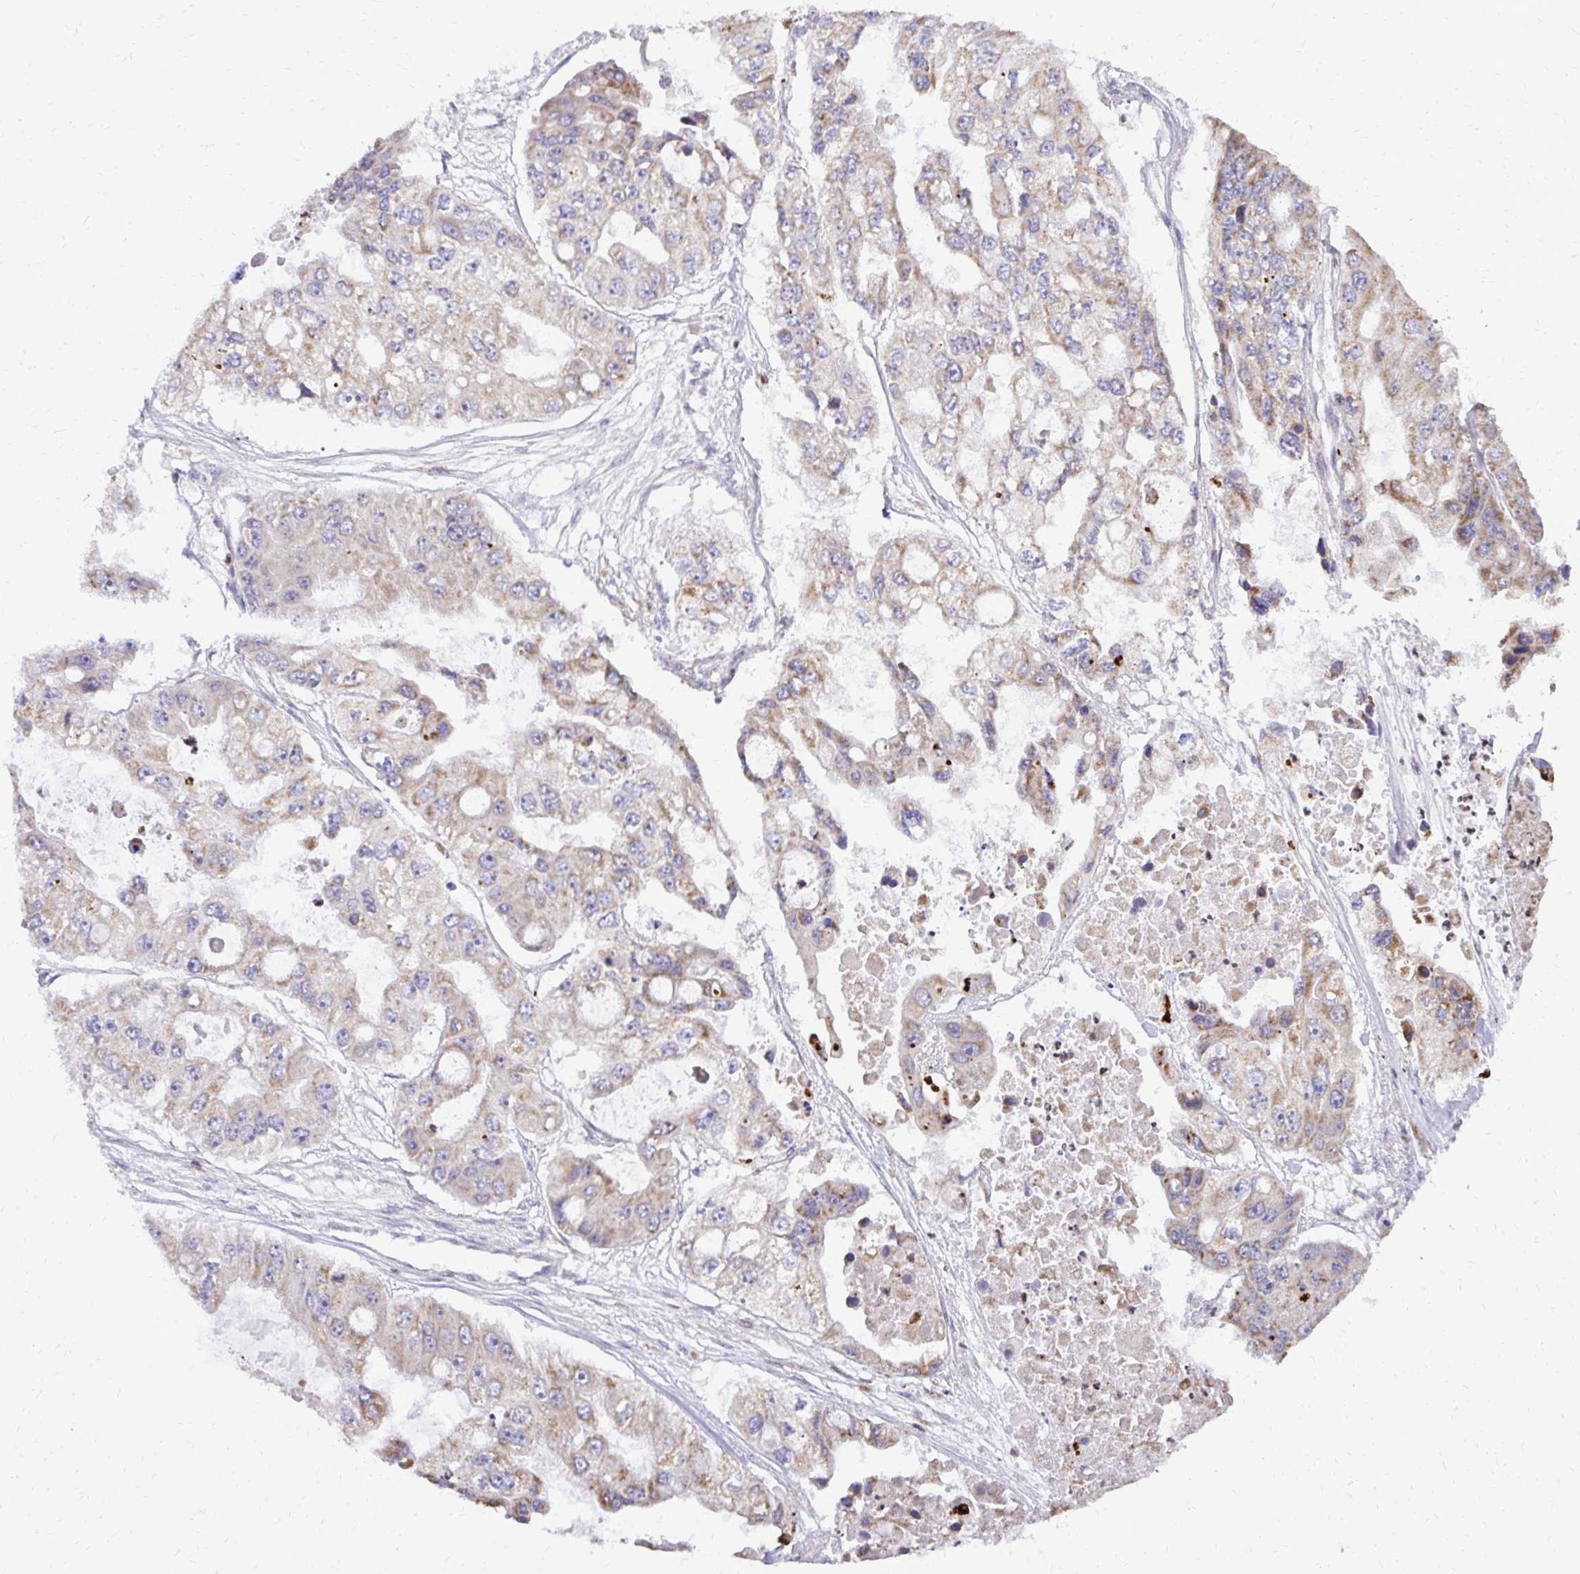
{"staining": {"intensity": "weak", "quantity": "25%-75%", "location": "cytoplasmic/membranous"}, "tissue": "ovarian cancer", "cell_type": "Tumor cells", "image_type": "cancer", "snomed": [{"axis": "morphology", "description": "Cystadenocarcinoma, serous, NOS"}, {"axis": "topography", "description": "Ovary"}], "caption": "Protein staining of ovarian cancer (serous cystadenocarcinoma) tissue shows weak cytoplasmic/membranous positivity in about 25%-75% of tumor cells.", "gene": "ABCC3", "patient": {"sex": "female", "age": 56}}